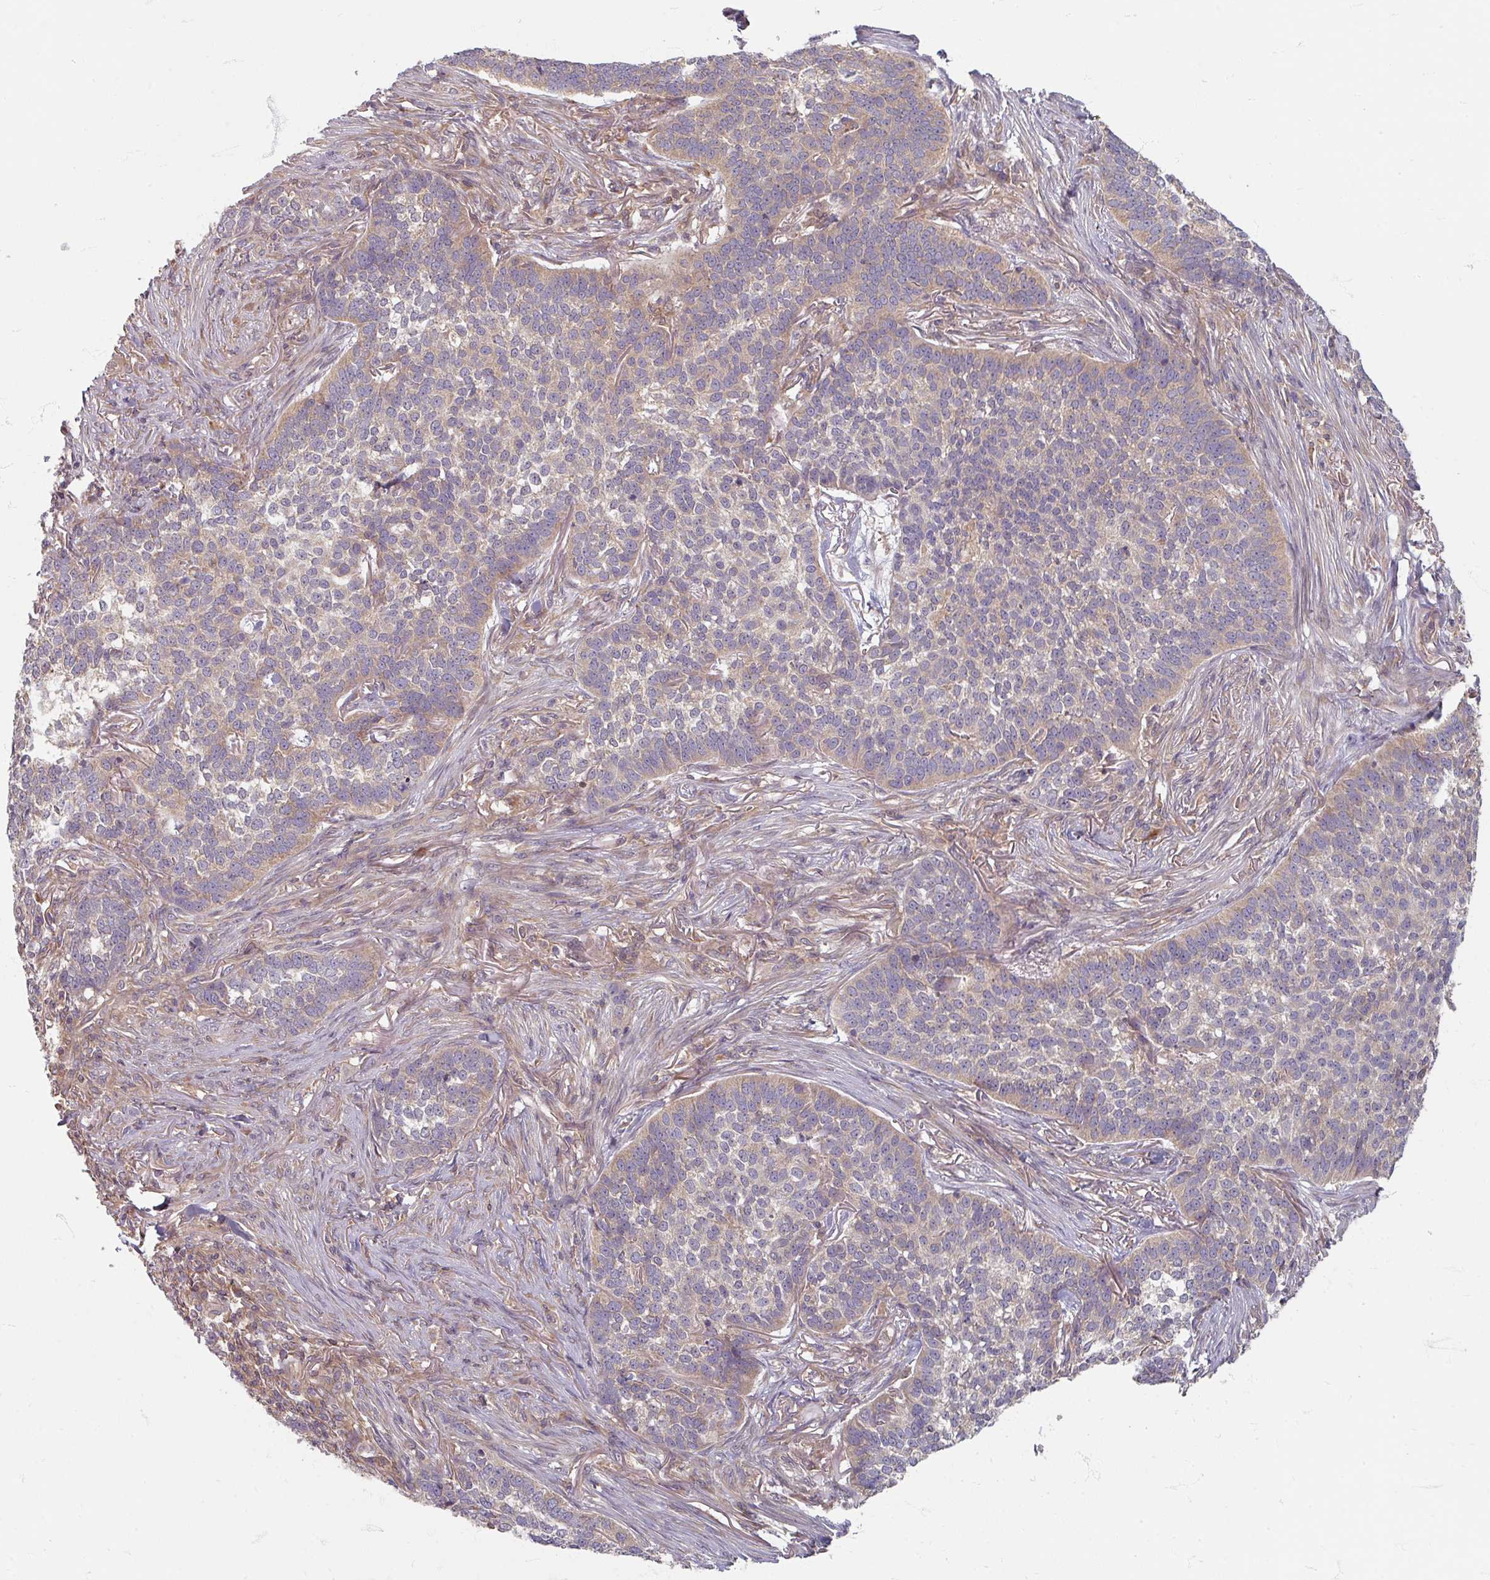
{"staining": {"intensity": "moderate", "quantity": "25%-75%", "location": "cytoplasmic/membranous"}, "tissue": "skin cancer", "cell_type": "Tumor cells", "image_type": "cancer", "snomed": [{"axis": "morphology", "description": "Basal cell carcinoma"}, {"axis": "topography", "description": "Skin"}], "caption": "Moderate cytoplasmic/membranous protein positivity is seen in about 25%-75% of tumor cells in skin cancer (basal cell carcinoma).", "gene": "STAM", "patient": {"sex": "male", "age": 85}}